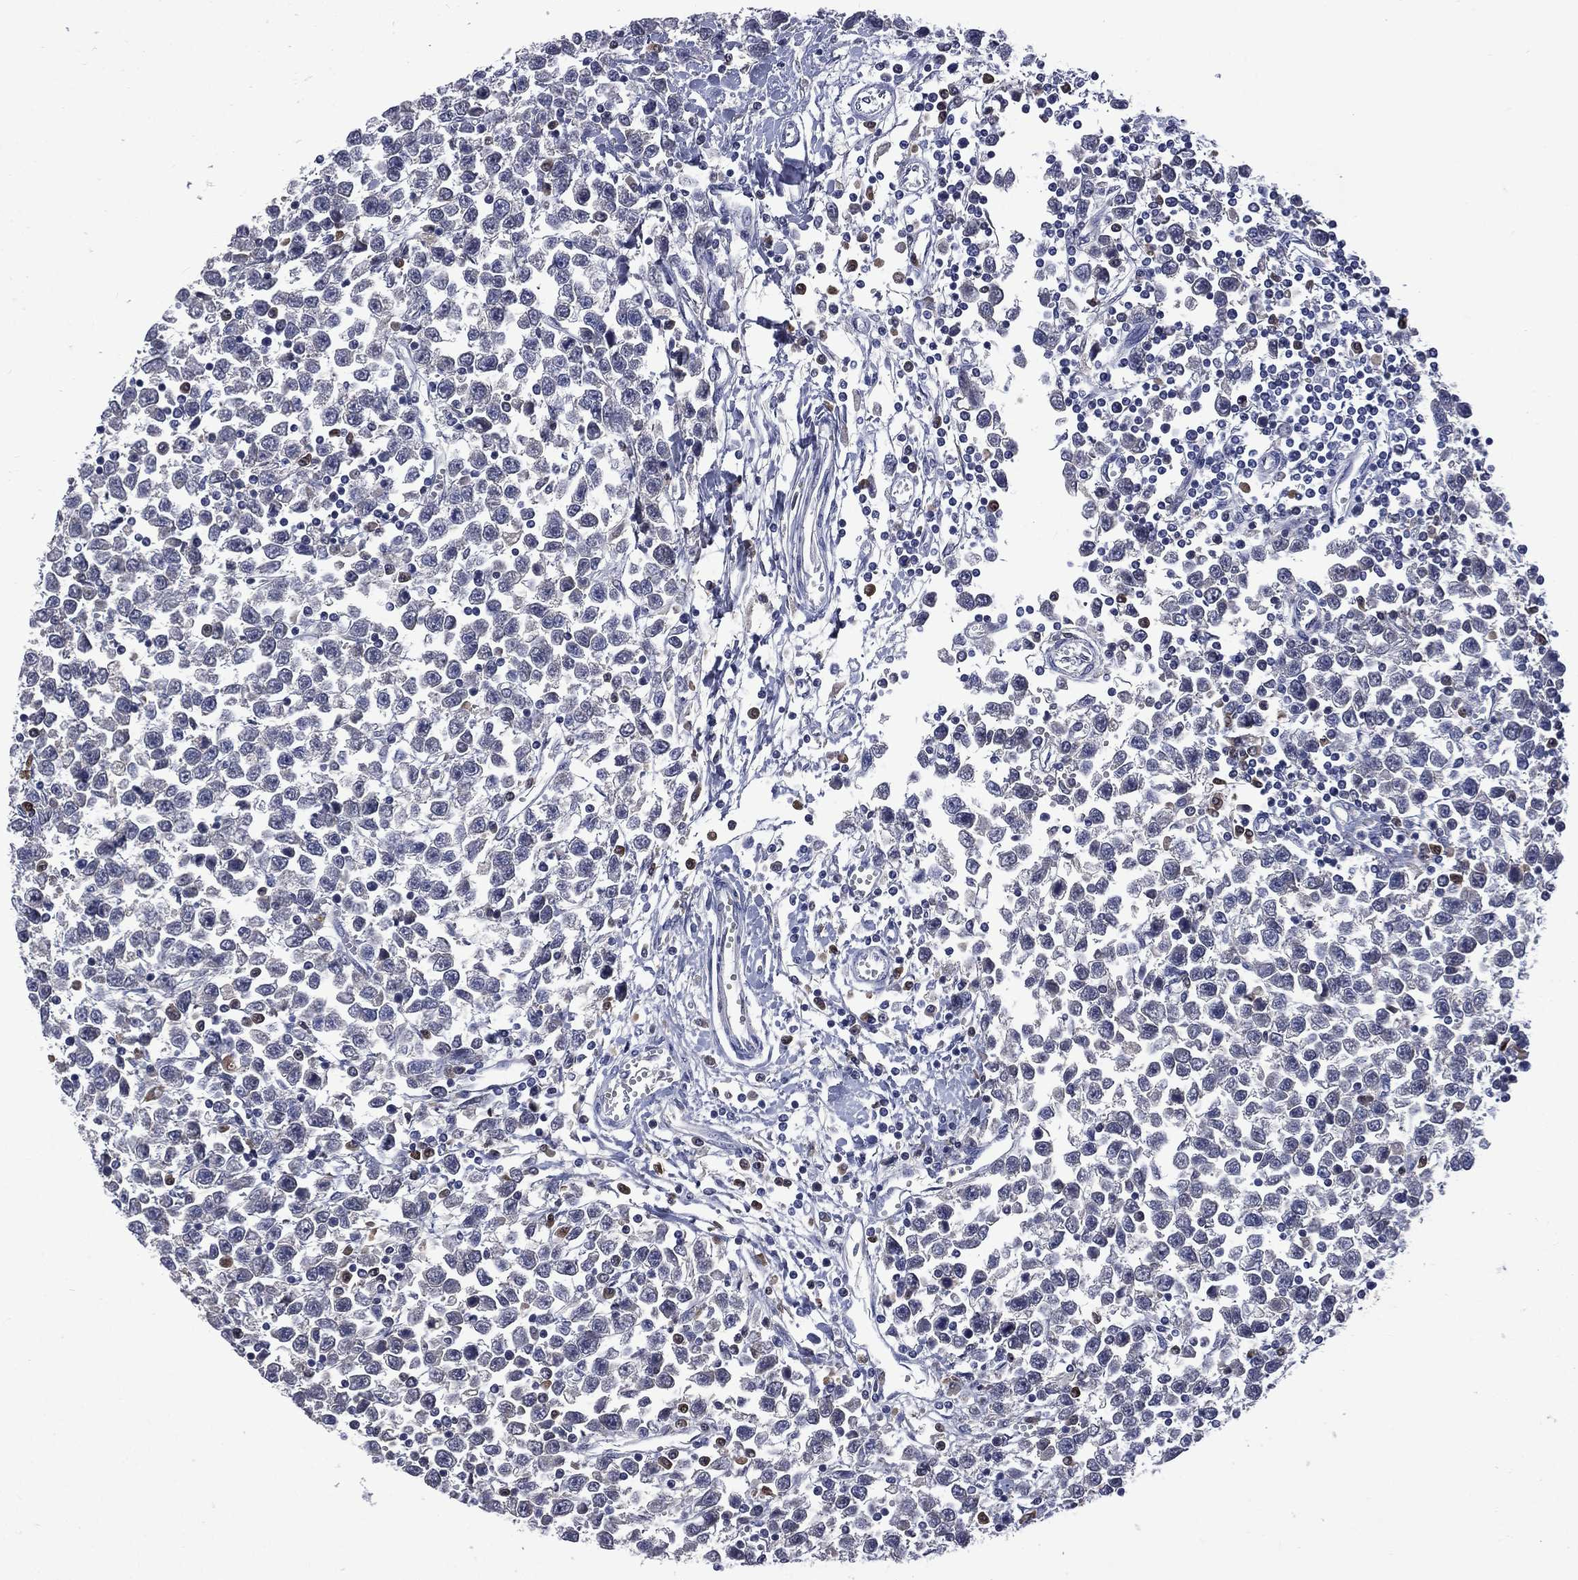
{"staining": {"intensity": "negative", "quantity": "none", "location": "none"}, "tissue": "testis cancer", "cell_type": "Tumor cells", "image_type": "cancer", "snomed": [{"axis": "morphology", "description": "Seminoma, NOS"}, {"axis": "topography", "description": "Testis"}], "caption": "Histopathology image shows no significant protein positivity in tumor cells of testis cancer.", "gene": "CA12", "patient": {"sex": "male", "age": 34}}